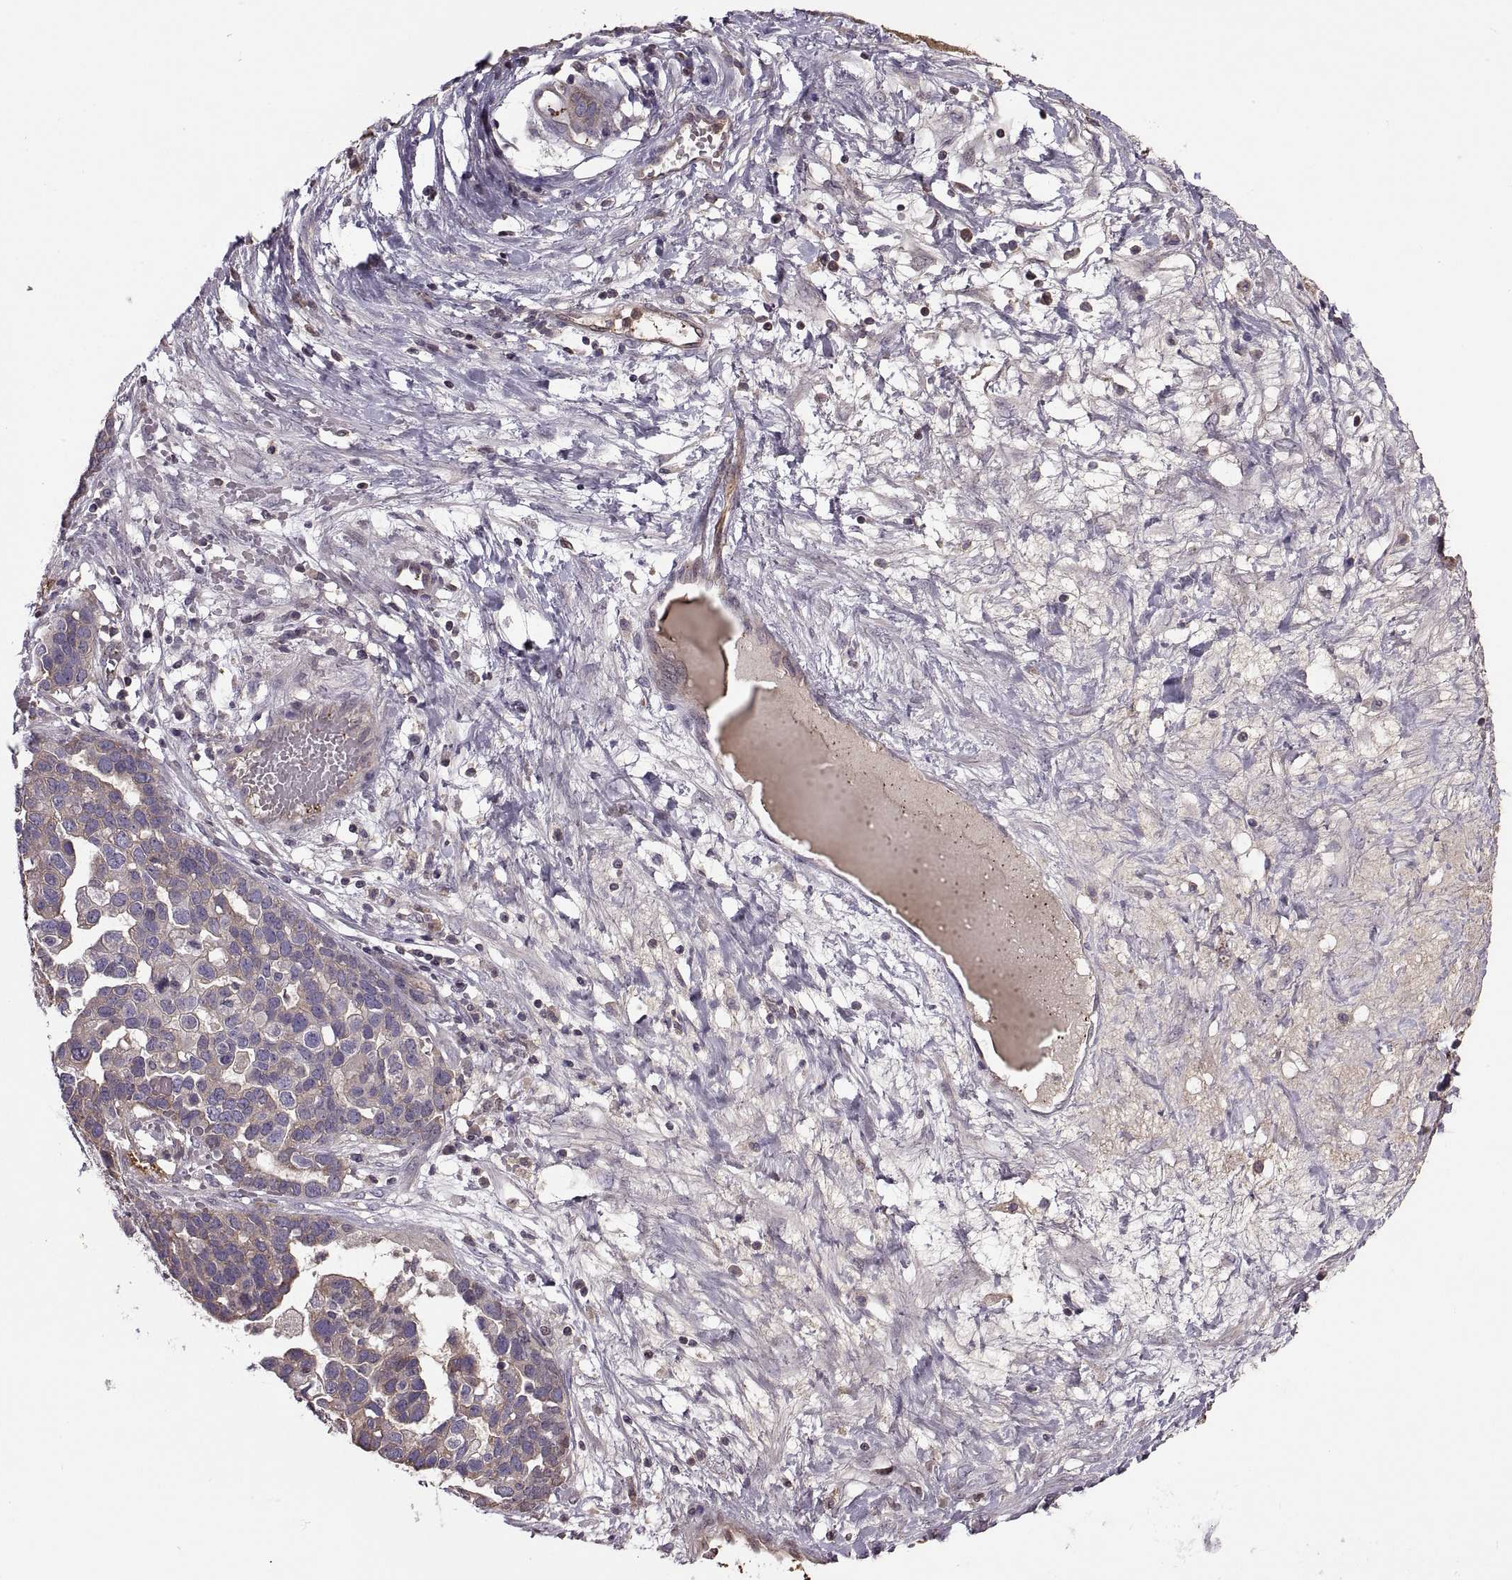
{"staining": {"intensity": "moderate", "quantity": "25%-75%", "location": "cytoplasmic/membranous"}, "tissue": "ovarian cancer", "cell_type": "Tumor cells", "image_type": "cancer", "snomed": [{"axis": "morphology", "description": "Cystadenocarcinoma, serous, NOS"}, {"axis": "topography", "description": "Ovary"}], "caption": "This image displays IHC staining of human ovarian cancer (serous cystadenocarcinoma), with medium moderate cytoplasmic/membranous expression in approximately 25%-75% of tumor cells.", "gene": "SLC2A3", "patient": {"sex": "female", "age": 54}}